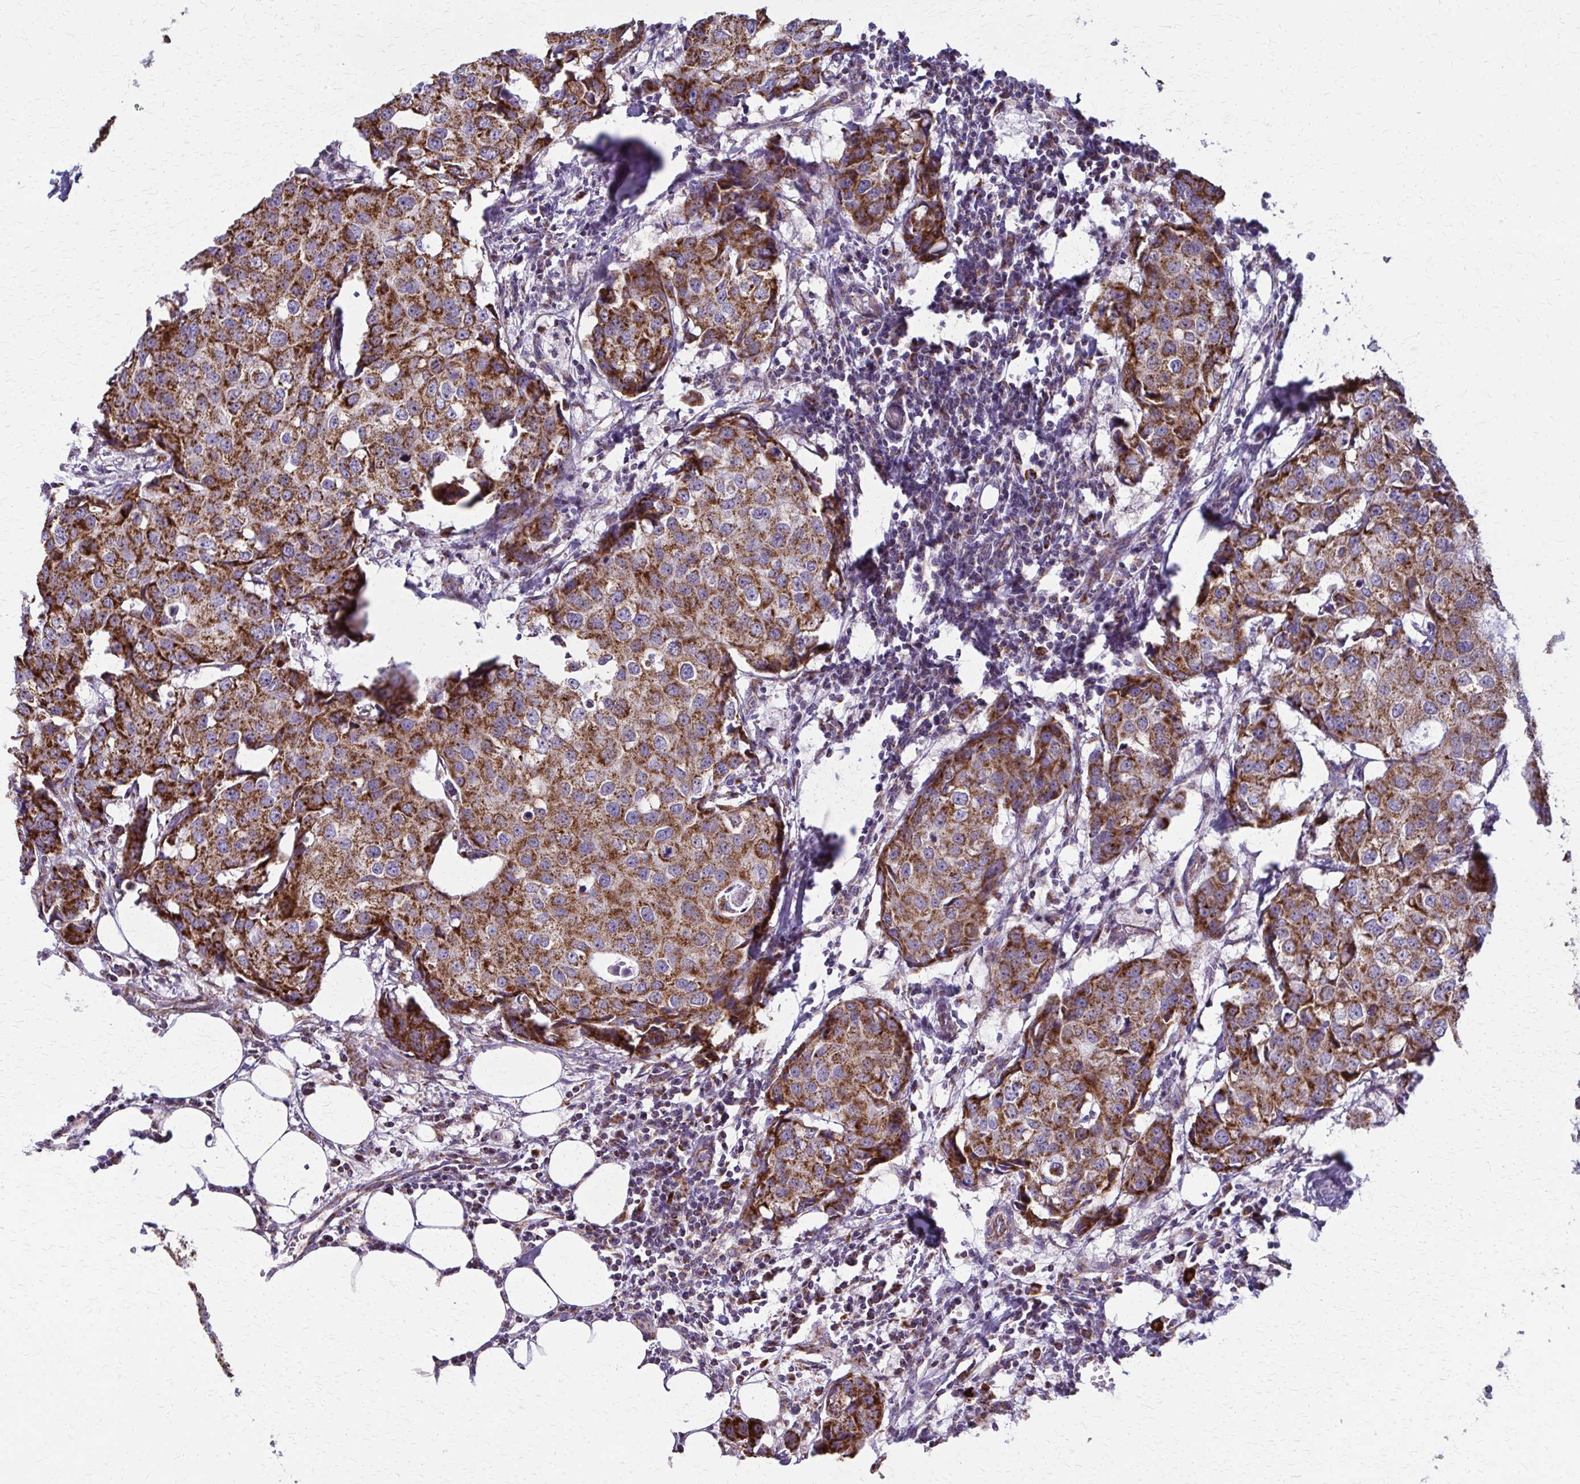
{"staining": {"intensity": "strong", "quantity": ">75%", "location": "cytoplasmic/membranous"}, "tissue": "breast cancer", "cell_type": "Tumor cells", "image_type": "cancer", "snomed": [{"axis": "morphology", "description": "Duct carcinoma"}, {"axis": "topography", "description": "Breast"}], "caption": "Protein analysis of breast infiltrating ductal carcinoma tissue shows strong cytoplasmic/membranous staining in approximately >75% of tumor cells.", "gene": "TVP23A", "patient": {"sex": "female", "age": 27}}